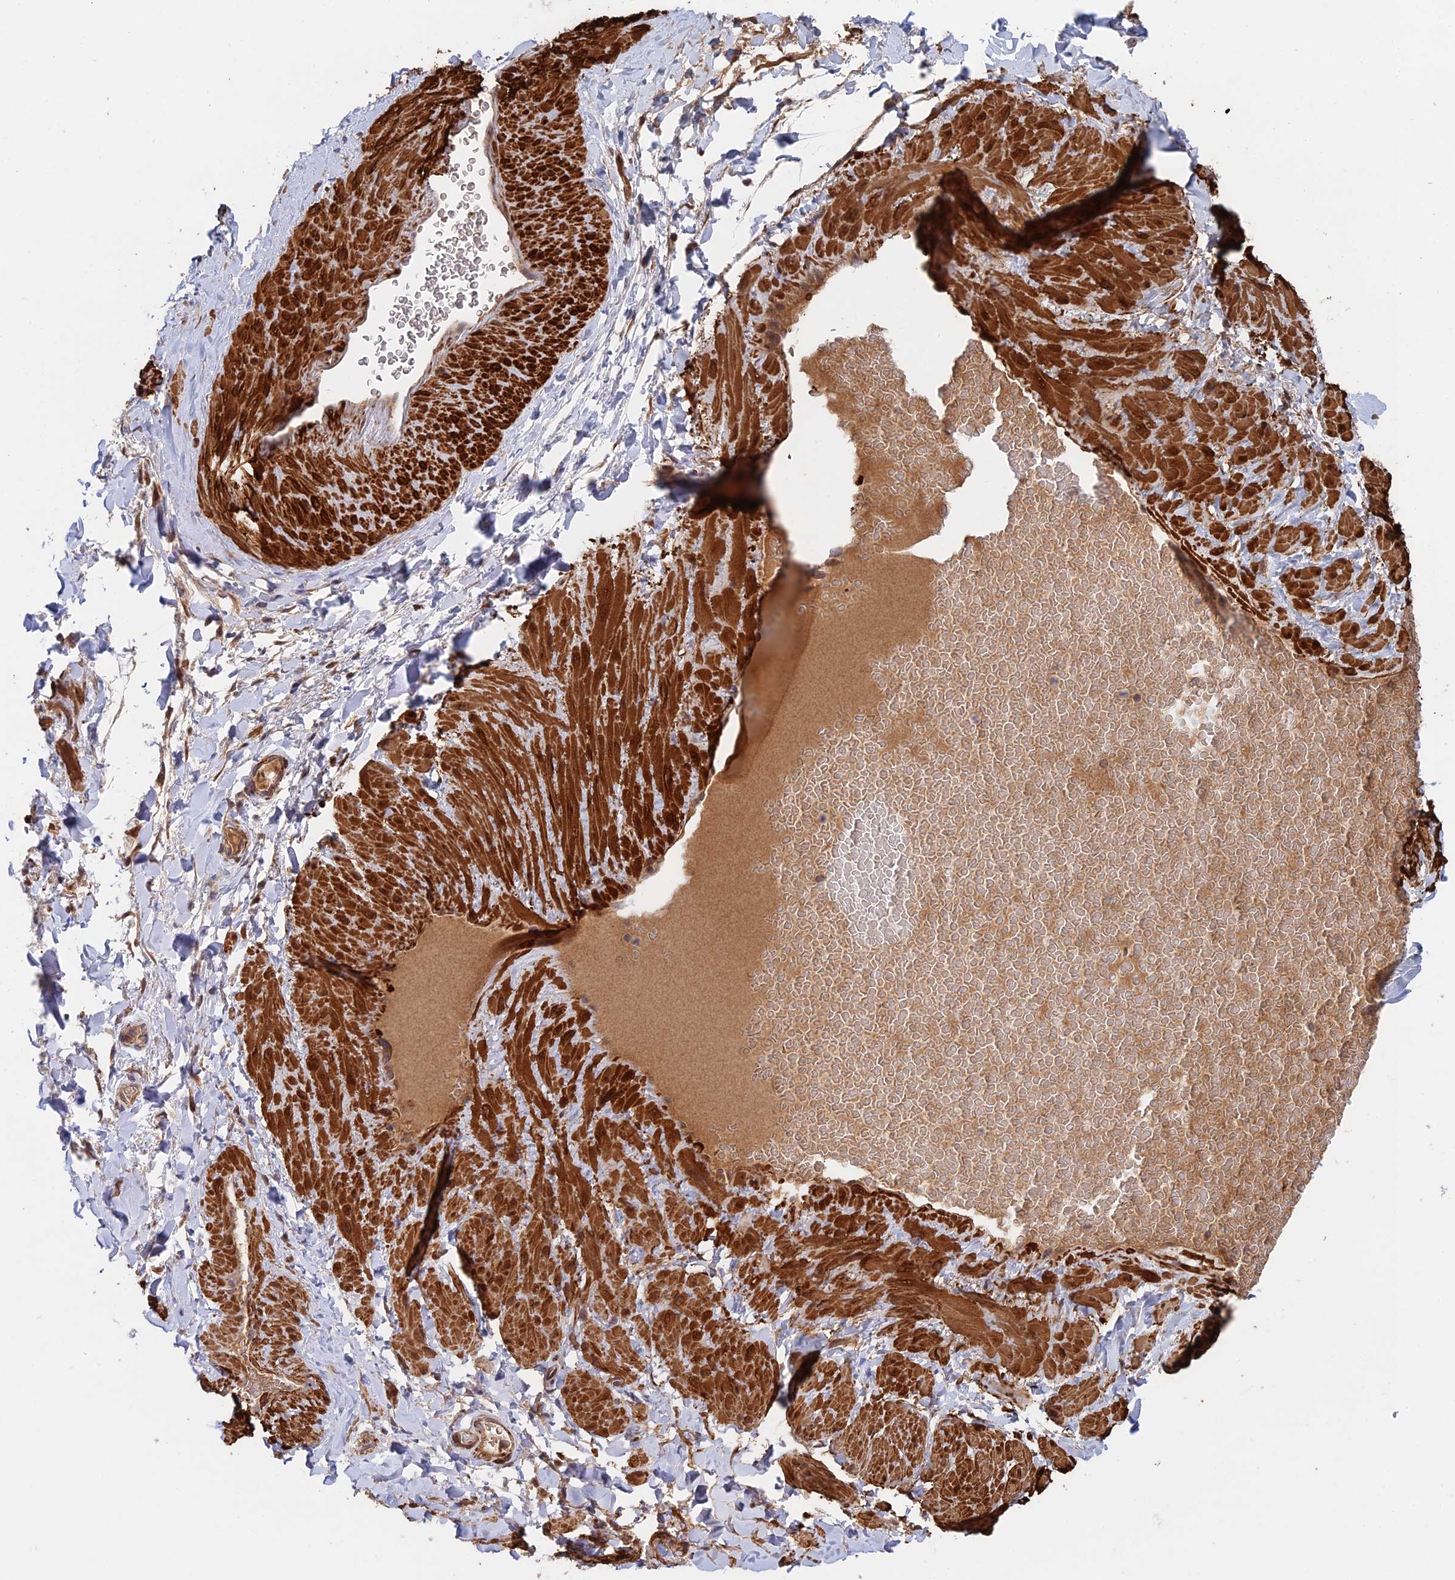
{"staining": {"intensity": "negative", "quantity": "none", "location": "none"}, "tissue": "adipose tissue", "cell_type": "Adipocytes", "image_type": "normal", "snomed": [{"axis": "morphology", "description": "Normal tissue, NOS"}, {"axis": "topography", "description": "Soft tissue"}, {"axis": "topography", "description": "Vascular tissue"}], "caption": "DAB immunohistochemical staining of normal human adipose tissue displays no significant staining in adipocytes. (Brightfield microscopy of DAB (3,3'-diaminobenzidine) IHC at high magnification).", "gene": "ZNF320", "patient": {"sex": "male", "age": 54}}